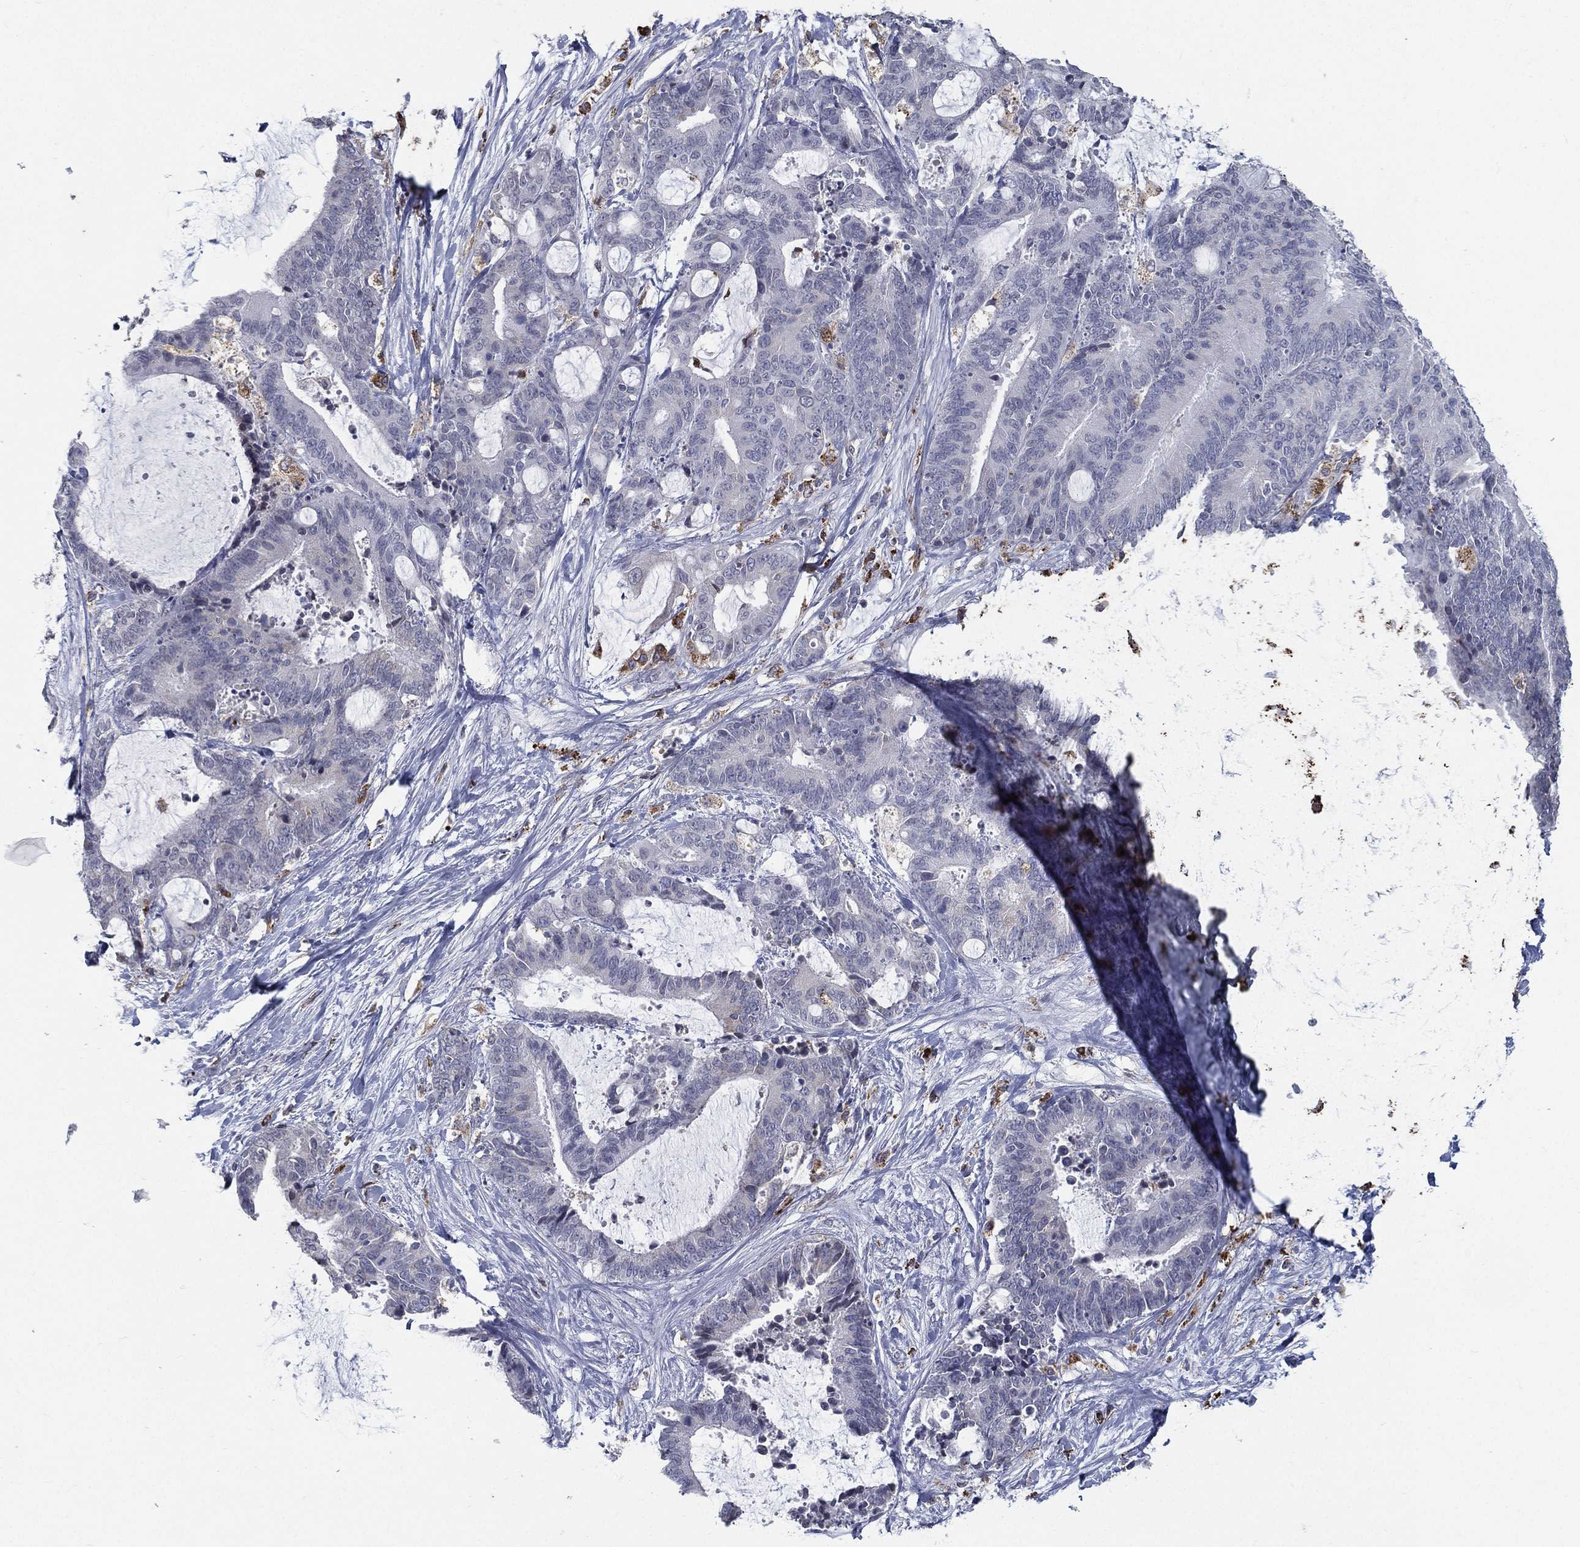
{"staining": {"intensity": "negative", "quantity": "none", "location": "none"}, "tissue": "liver cancer", "cell_type": "Tumor cells", "image_type": "cancer", "snomed": [{"axis": "morphology", "description": "Cholangiocarcinoma"}, {"axis": "topography", "description": "Liver"}], "caption": "There is no significant positivity in tumor cells of liver cancer (cholangiocarcinoma).", "gene": "EVI2B", "patient": {"sex": "female", "age": 73}}